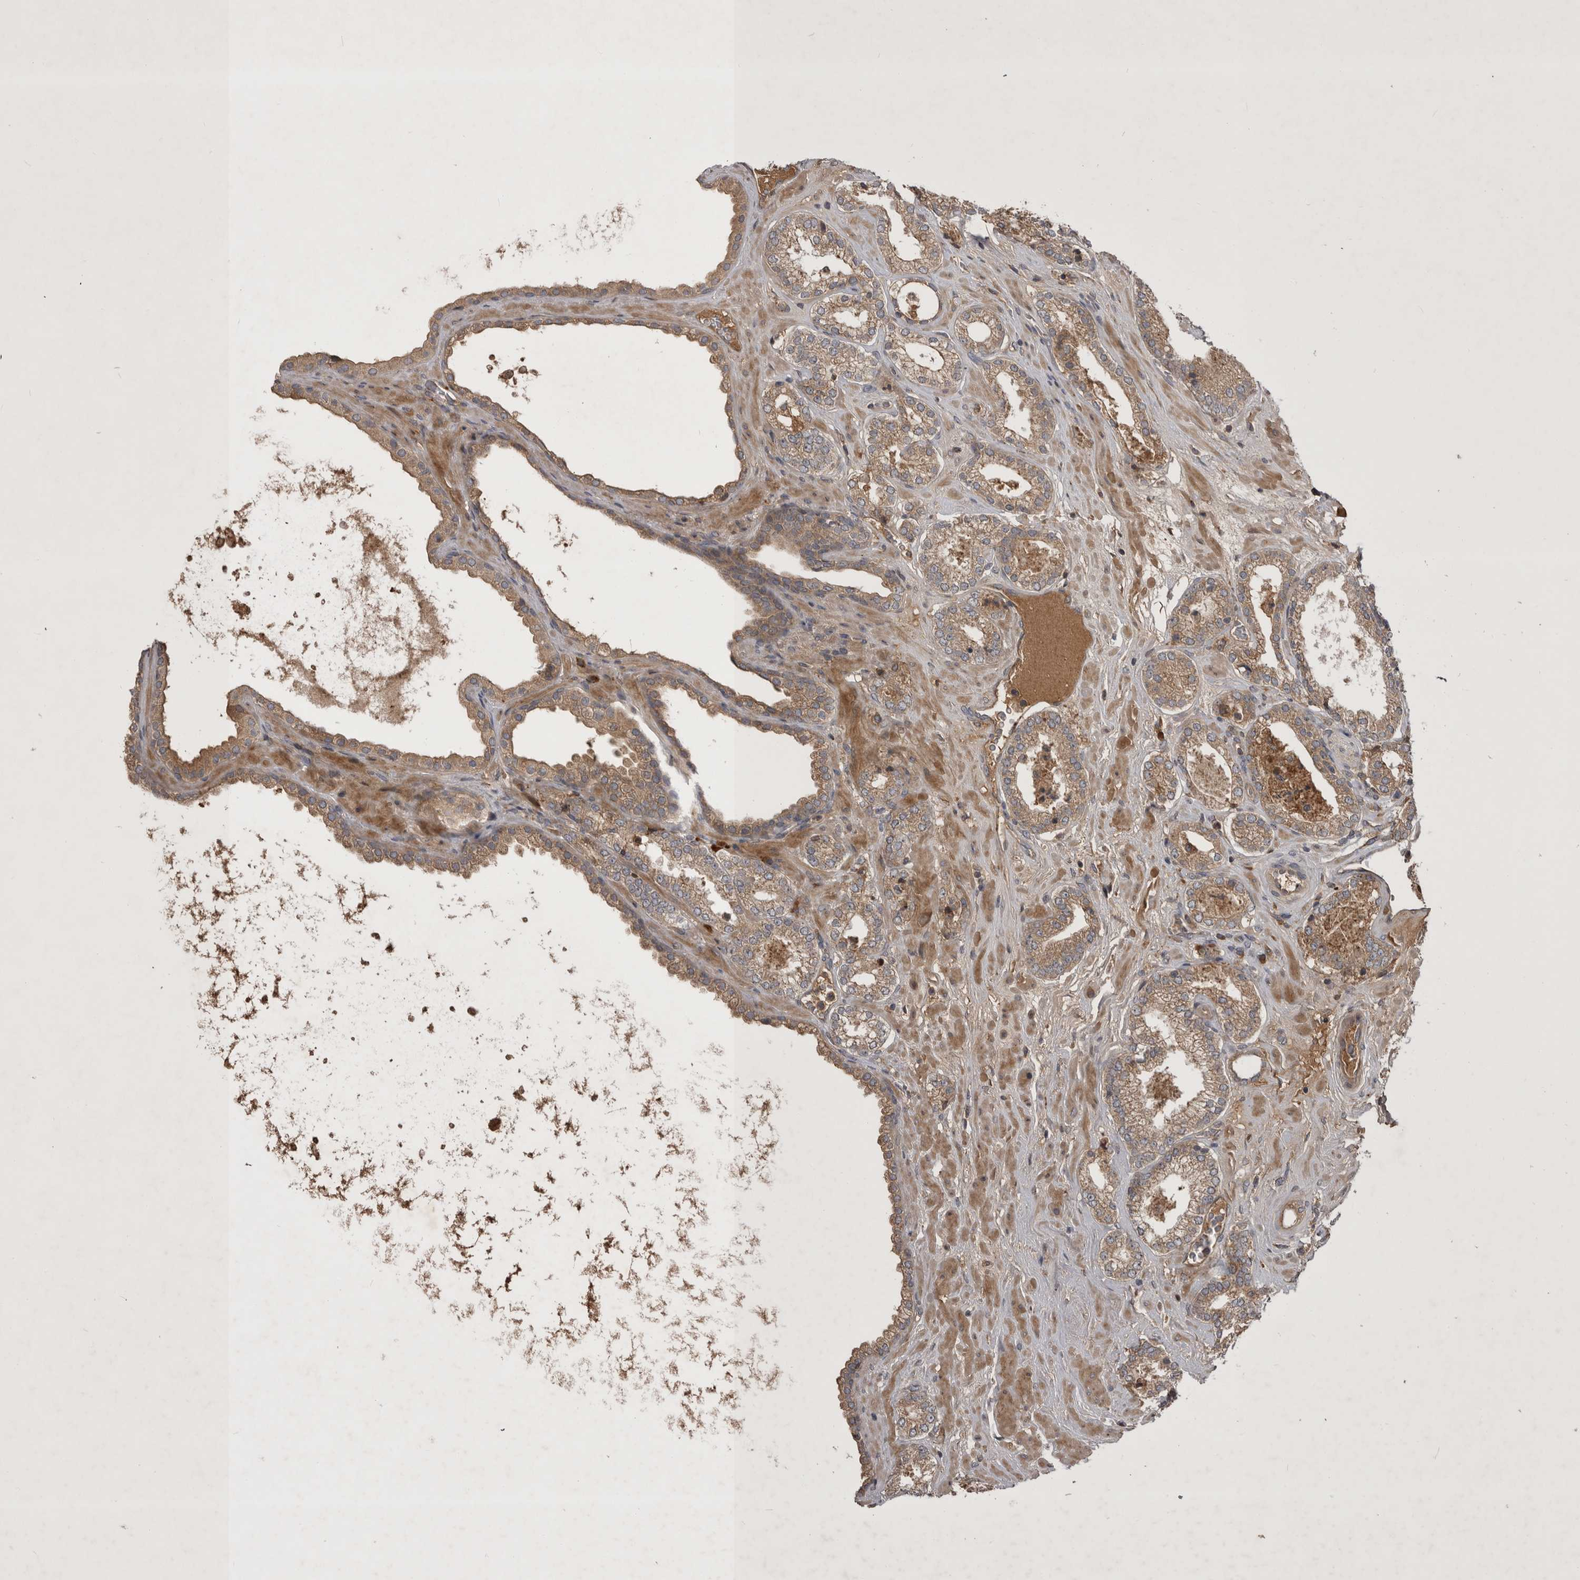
{"staining": {"intensity": "weak", "quantity": ">75%", "location": "cytoplasmic/membranous"}, "tissue": "prostate cancer", "cell_type": "Tumor cells", "image_type": "cancer", "snomed": [{"axis": "morphology", "description": "Adenocarcinoma, Low grade"}, {"axis": "topography", "description": "Prostate"}], "caption": "Human adenocarcinoma (low-grade) (prostate) stained for a protein (brown) exhibits weak cytoplasmic/membranous positive positivity in approximately >75% of tumor cells.", "gene": "RAB3GAP2", "patient": {"sex": "male", "age": 62}}